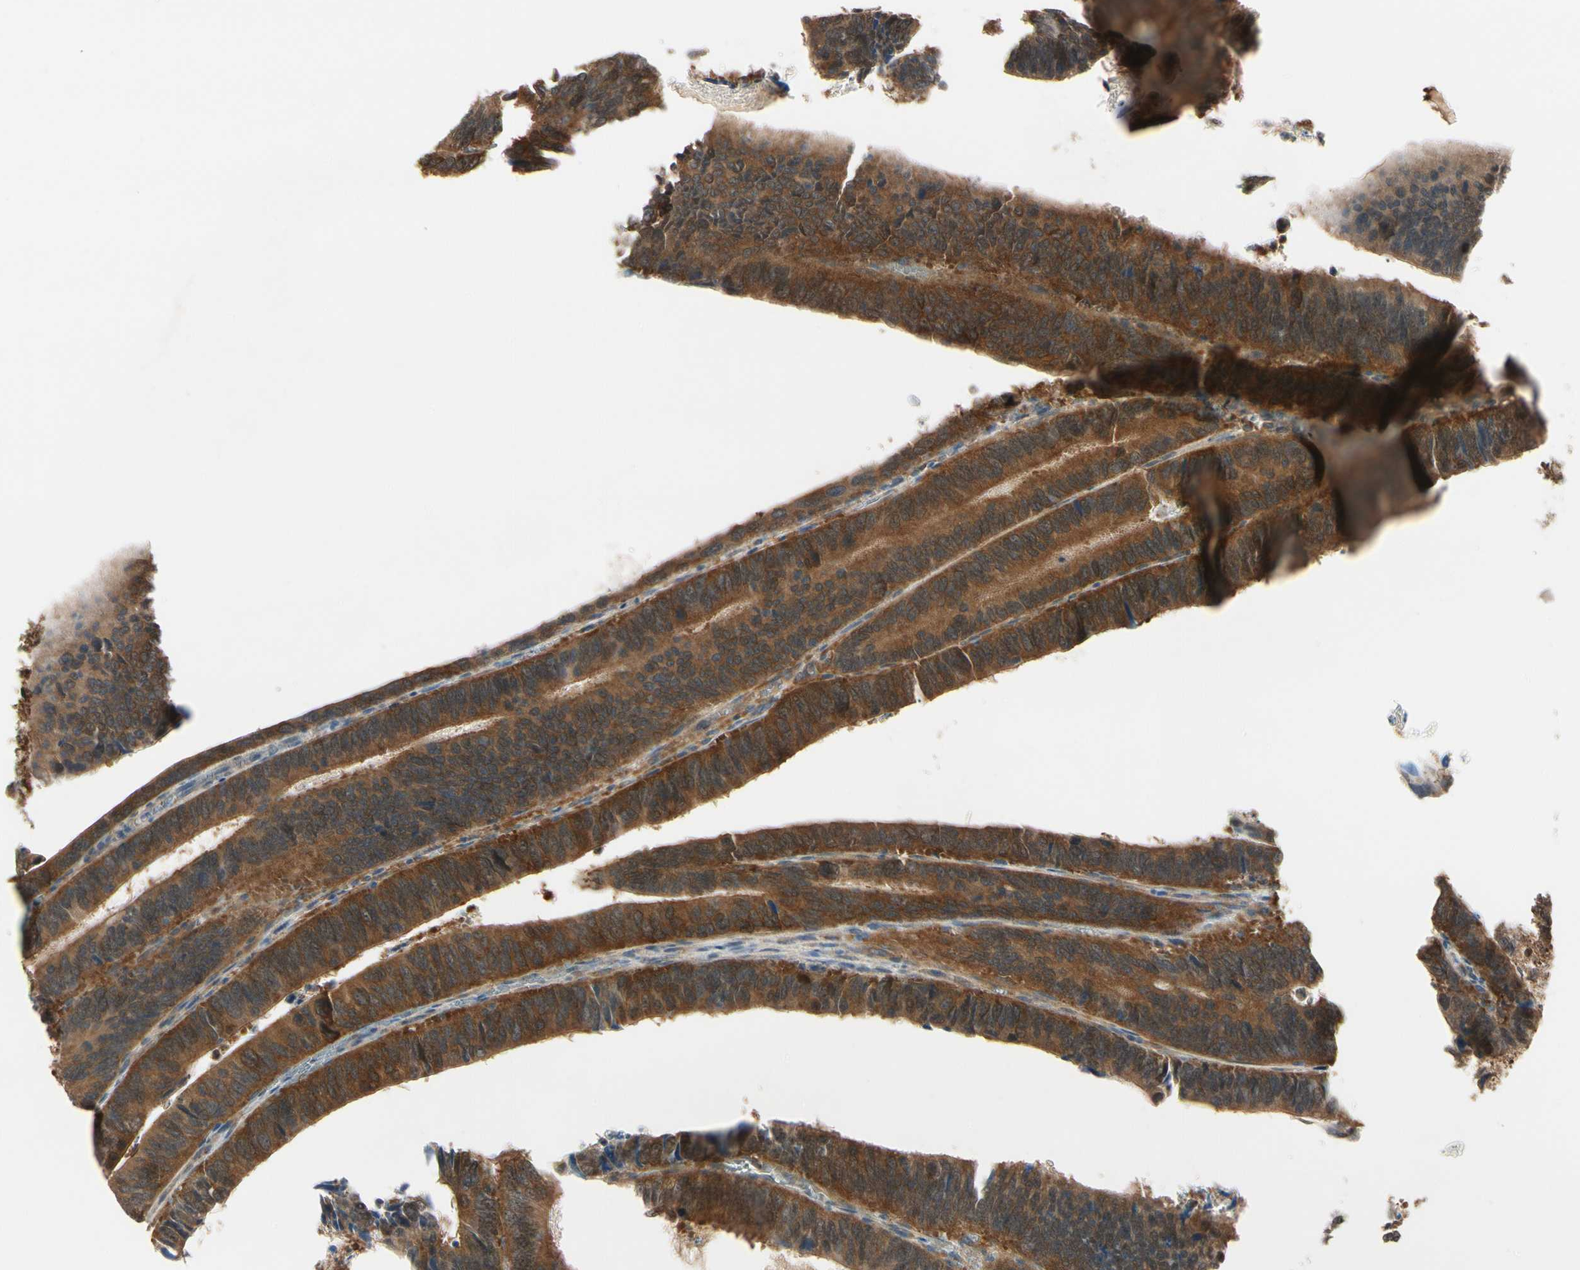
{"staining": {"intensity": "strong", "quantity": ">75%", "location": "cytoplasmic/membranous"}, "tissue": "colorectal cancer", "cell_type": "Tumor cells", "image_type": "cancer", "snomed": [{"axis": "morphology", "description": "Adenocarcinoma, NOS"}, {"axis": "topography", "description": "Colon"}], "caption": "A micrograph showing strong cytoplasmic/membranous positivity in approximately >75% of tumor cells in colorectal adenocarcinoma, as visualized by brown immunohistochemical staining.", "gene": "NME1-NME2", "patient": {"sex": "male", "age": 72}}